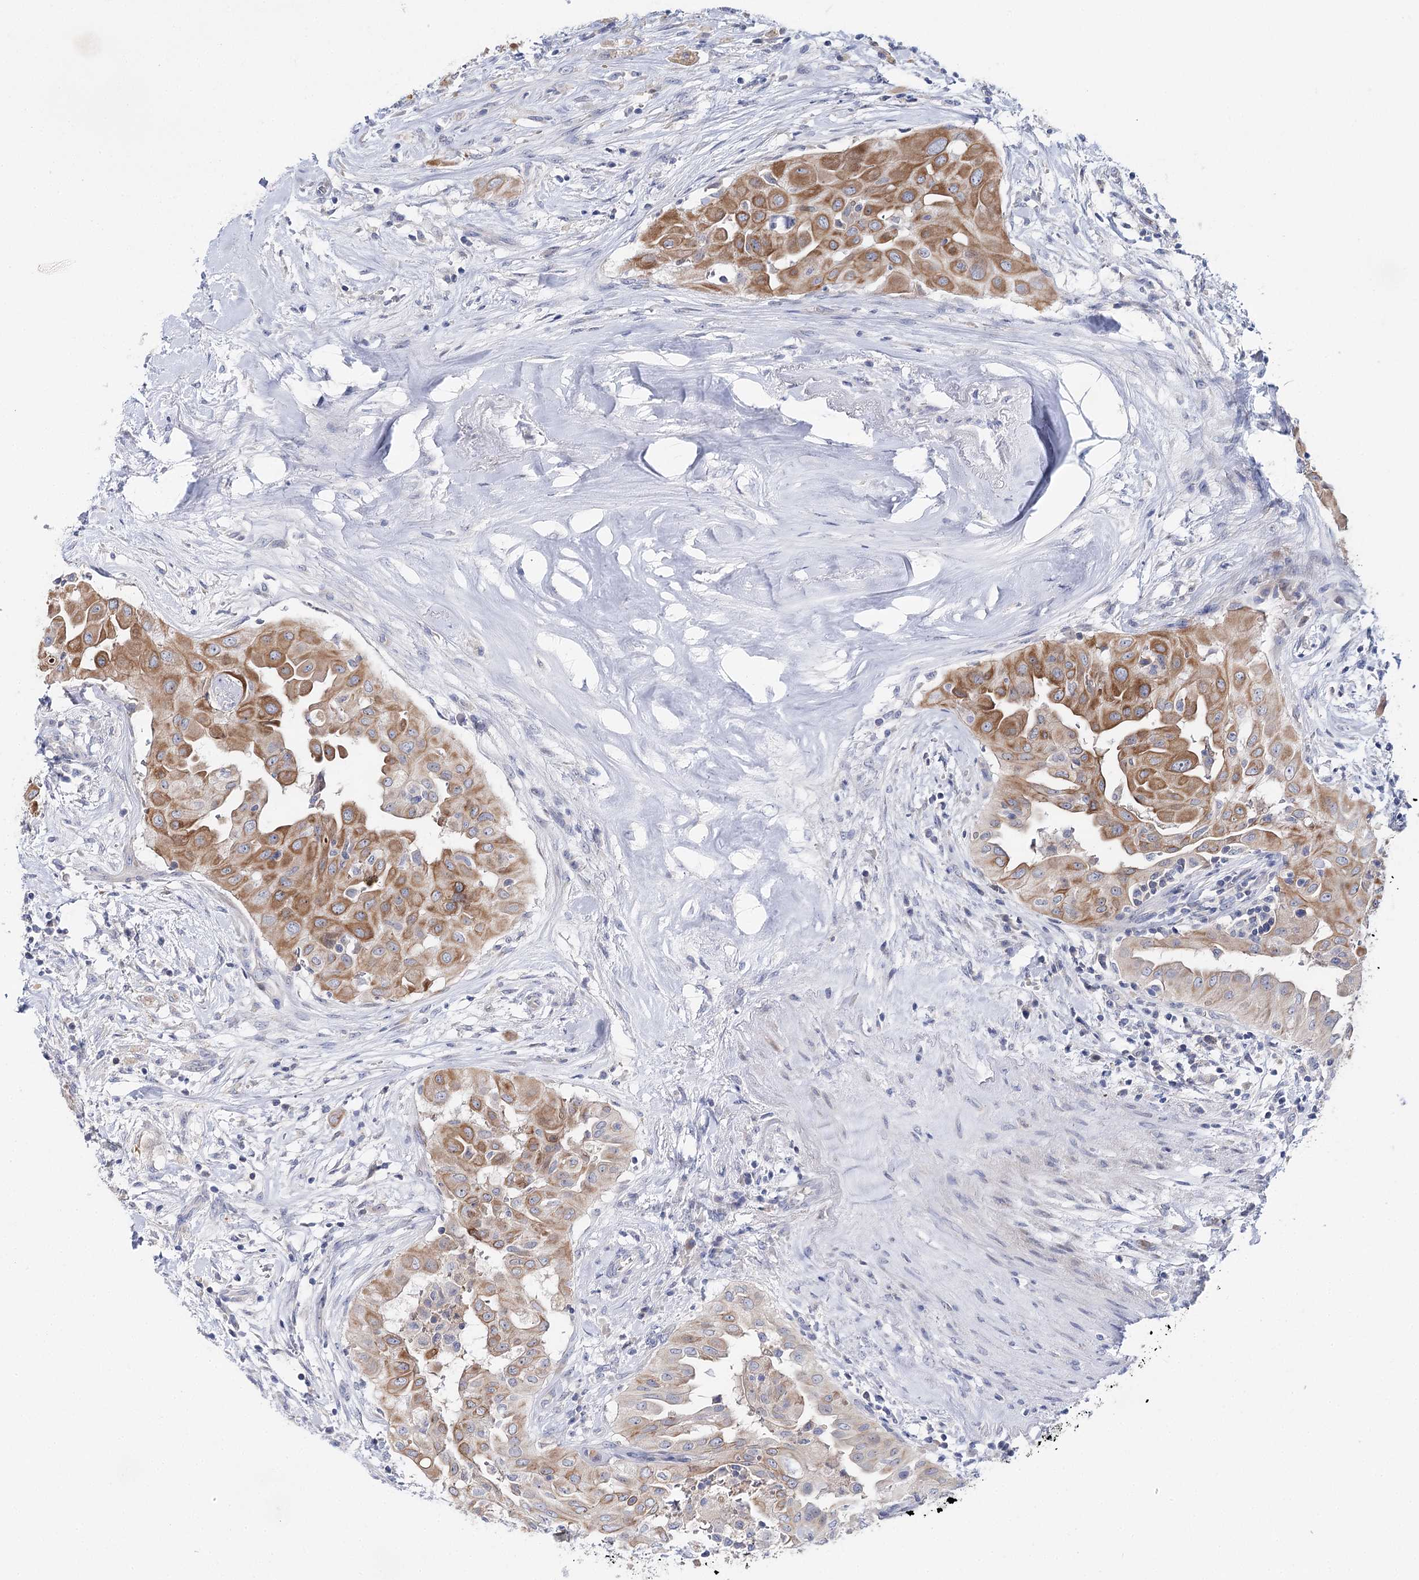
{"staining": {"intensity": "moderate", "quantity": ">75%", "location": "cytoplasmic/membranous"}, "tissue": "thyroid cancer", "cell_type": "Tumor cells", "image_type": "cancer", "snomed": [{"axis": "morphology", "description": "Papillary adenocarcinoma, NOS"}, {"axis": "topography", "description": "Thyroid gland"}], "caption": "A brown stain highlights moderate cytoplasmic/membranous positivity of a protein in thyroid cancer (papillary adenocarcinoma) tumor cells.", "gene": "LRRC14B", "patient": {"sex": "female", "age": 59}}